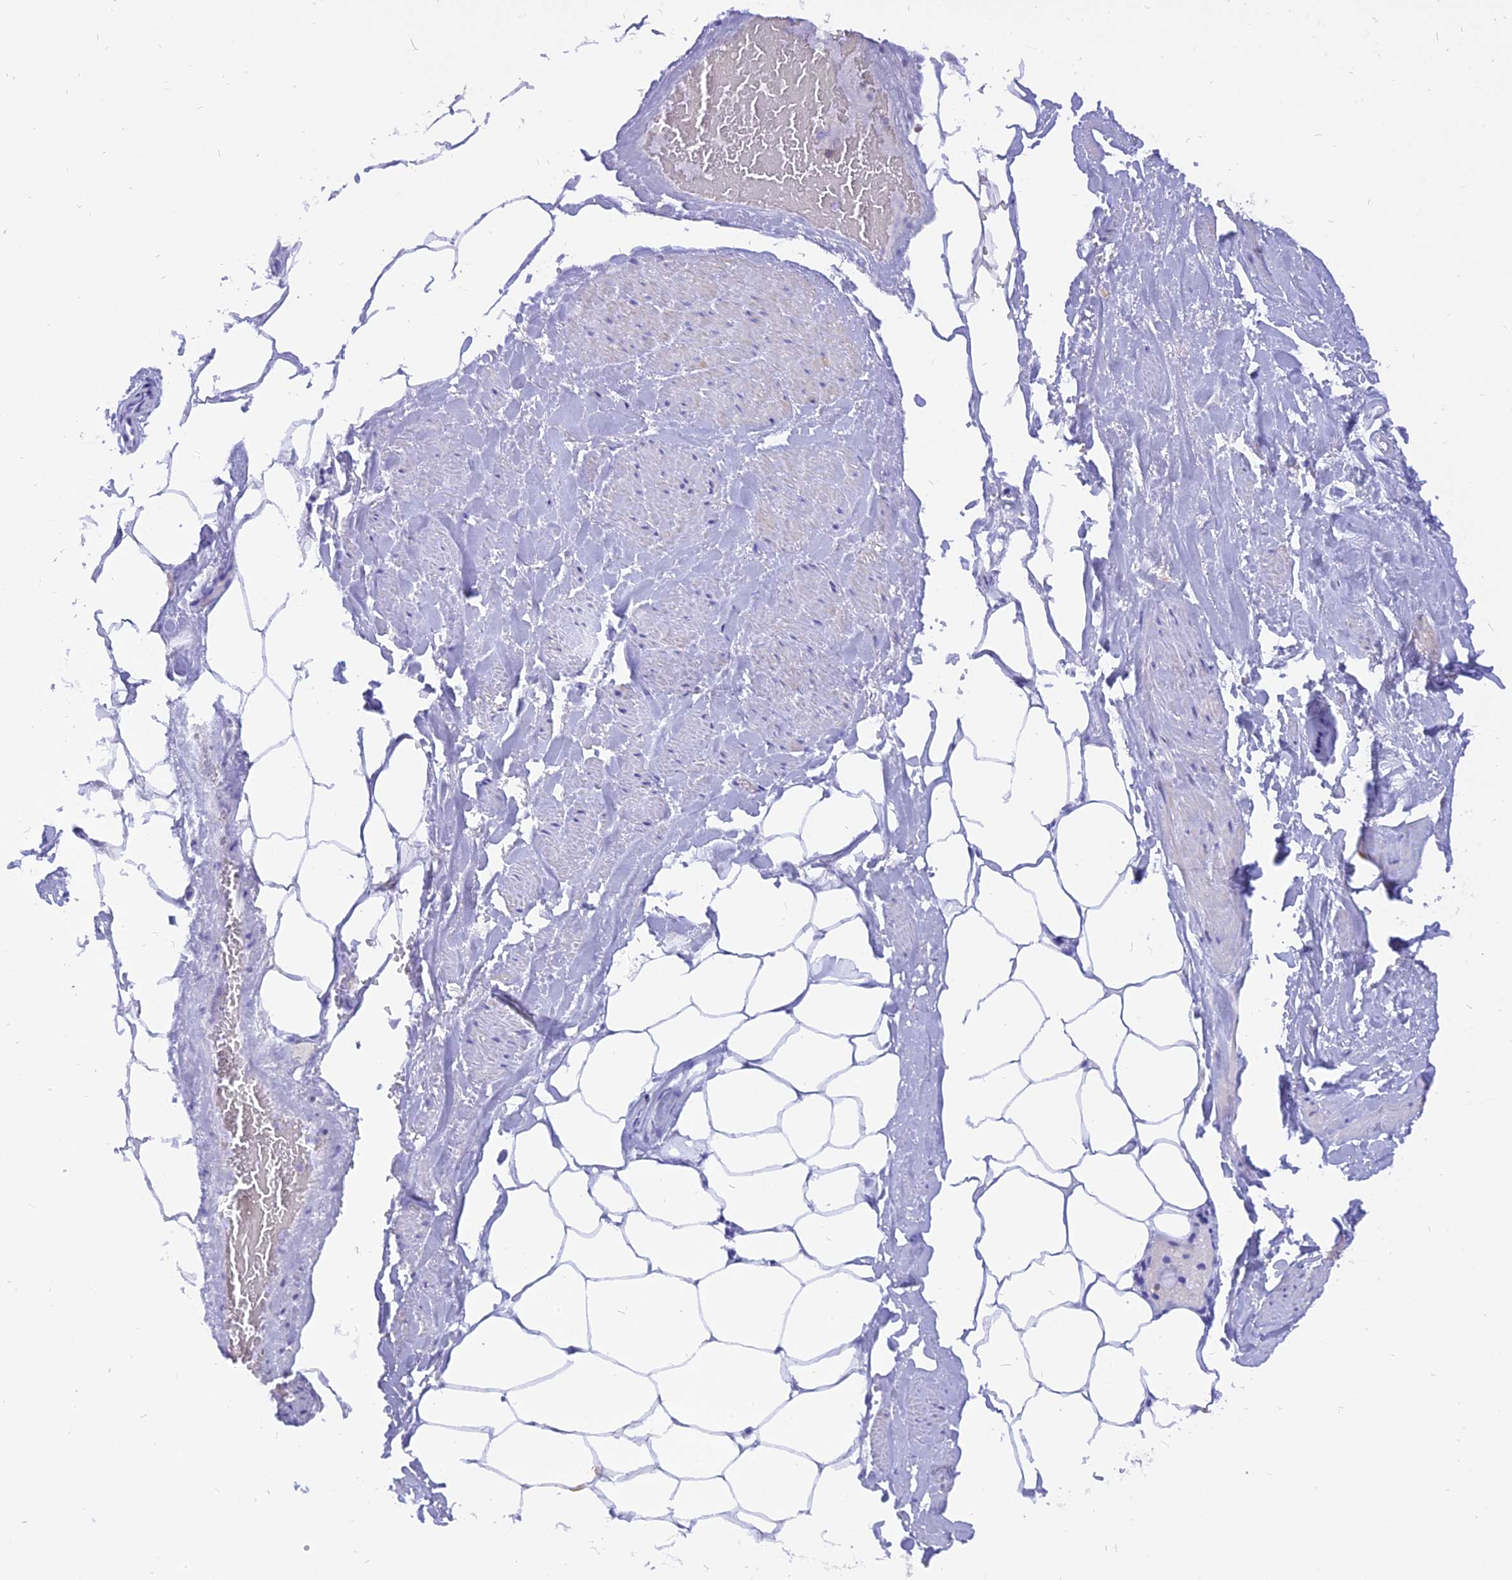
{"staining": {"intensity": "negative", "quantity": "none", "location": "none"}, "tissue": "adipose tissue", "cell_type": "Adipocytes", "image_type": "normal", "snomed": [{"axis": "morphology", "description": "Normal tissue, NOS"}, {"axis": "morphology", "description": "Adenocarcinoma, Low grade"}, {"axis": "topography", "description": "Prostate"}, {"axis": "topography", "description": "Peripheral nerve tissue"}], "caption": "A micrograph of human adipose tissue is negative for staining in adipocytes. Brightfield microscopy of IHC stained with DAB (brown) and hematoxylin (blue), captured at high magnification.", "gene": "CENPV", "patient": {"sex": "male", "age": 63}}